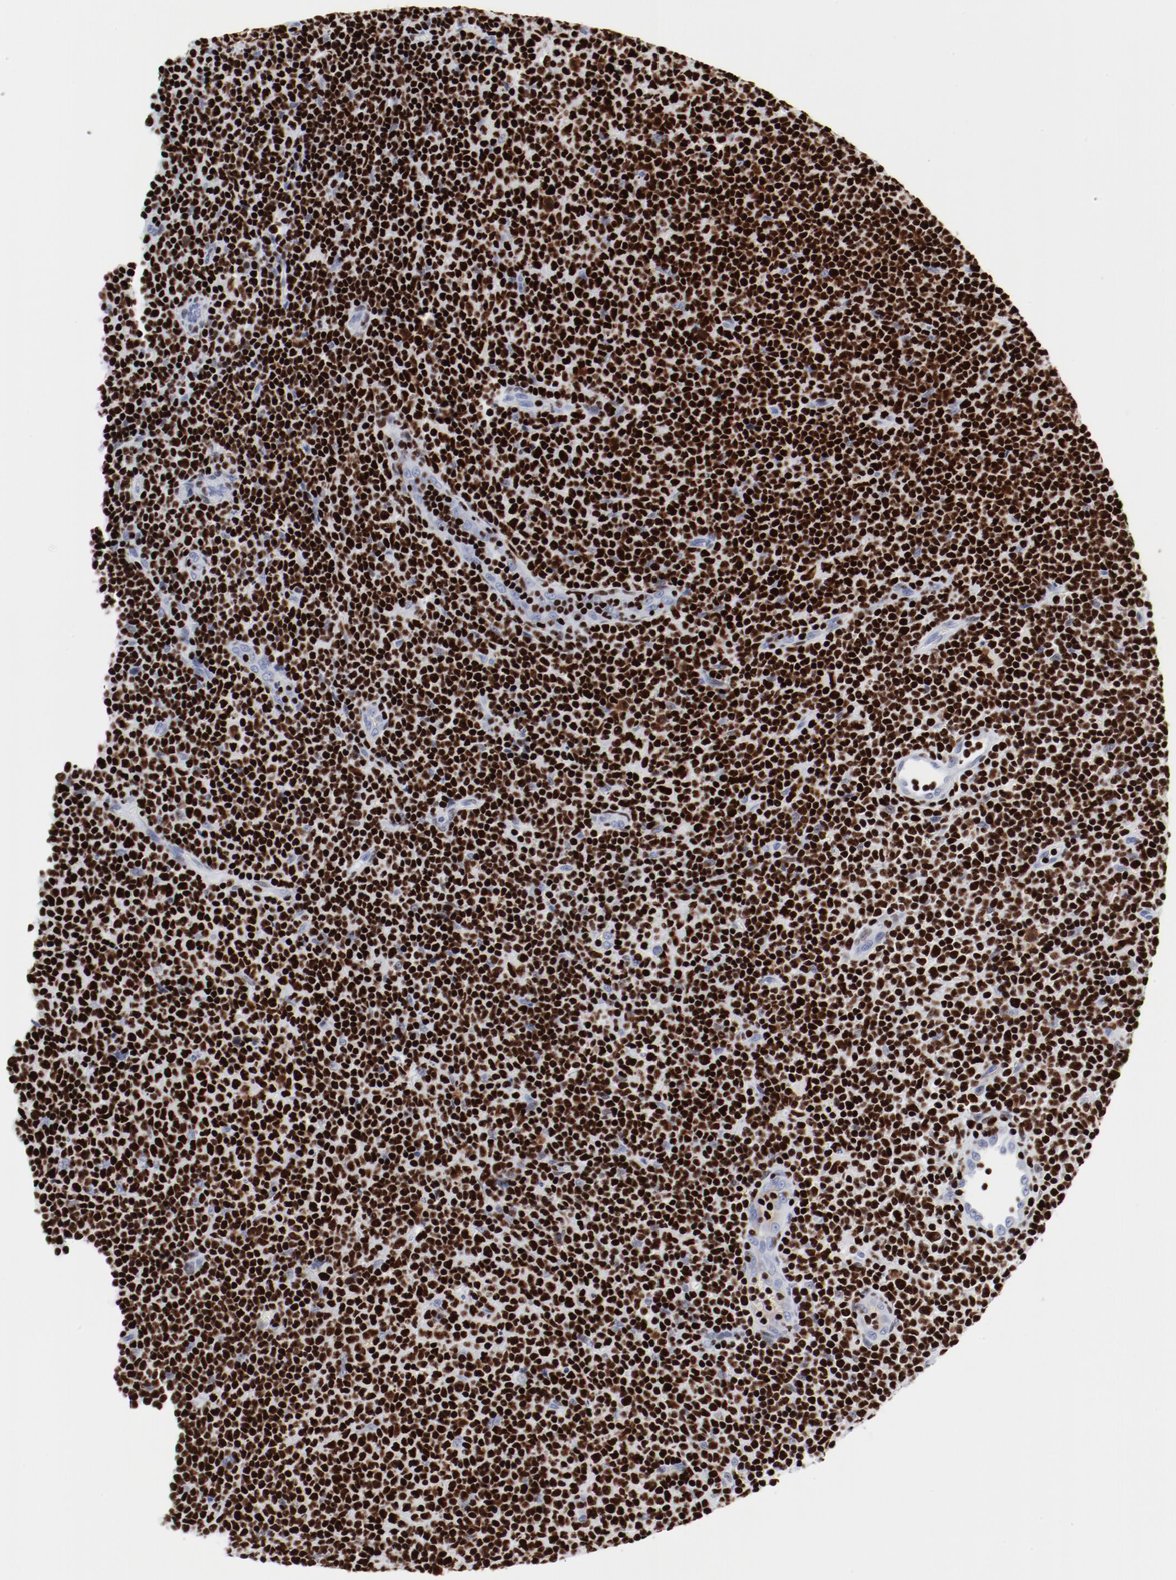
{"staining": {"intensity": "strong", "quantity": ">75%", "location": "nuclear"}, "tissue": "lymphoma", "cell_type": "Tumor cells", "image_type": "cancer", "snomed": [{"axis": "morphology", "description": "Malignant lymphoma, non-Hodgkin's type, Low grade"}, {"axis": "topography", "description": "Lymph node"}], "caption": "Approximately >75% of tumor cells in low-grade malignant lymphoma, non-Hodgkin's type display strong nuclear protein expression as visualized by brown immunohistochemical staining.", "gene": "SMARCC2", "patient": {"sex": "male", "age": 70}}